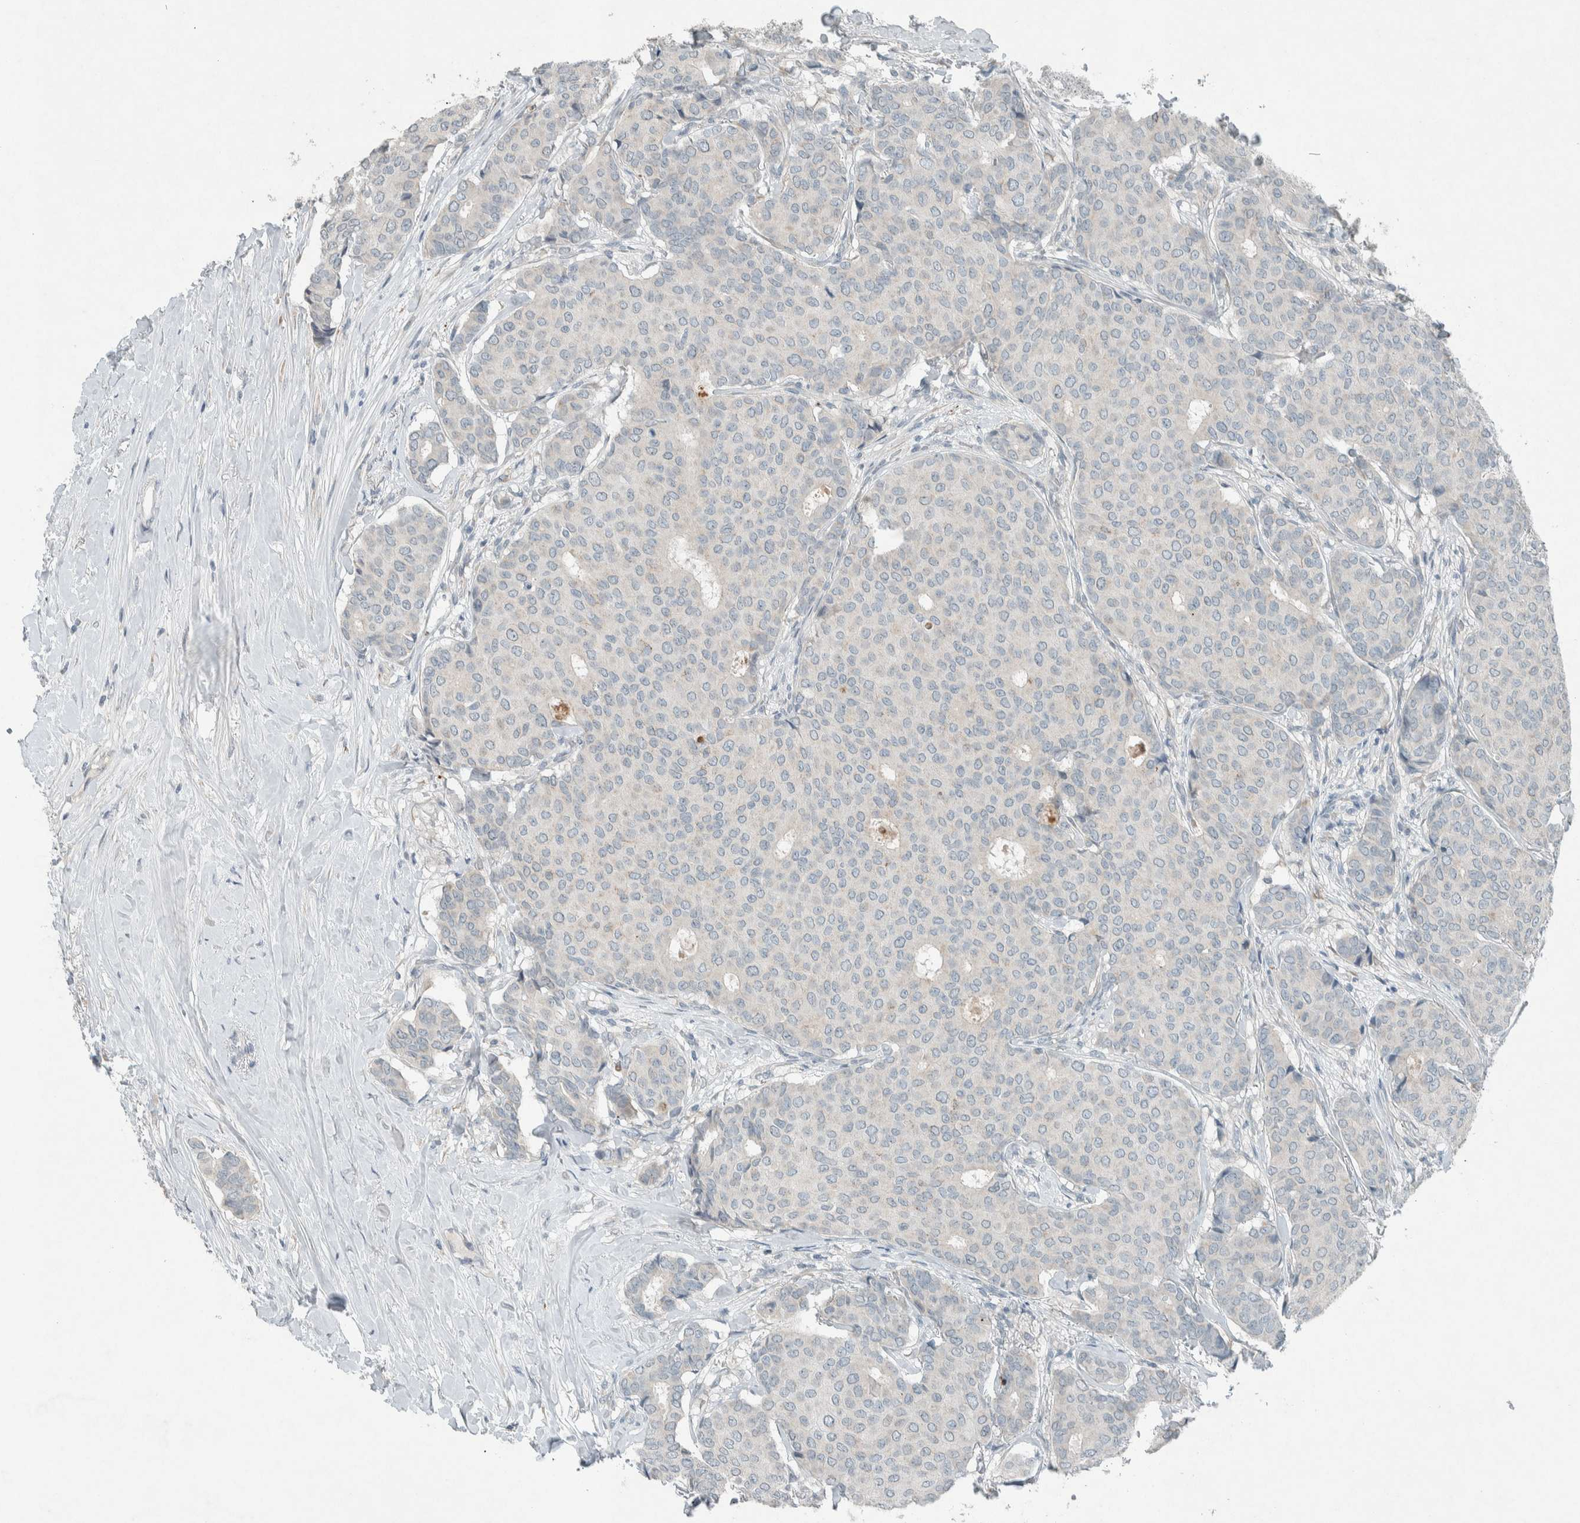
{"staining": {"intensity": "negative", "quantity": "none", "location": "none"}, "tissue": "breast cancer", "cell_type": "Tumor cells", "image_type": "cancer", "snomed": [{"axis": "morphology", "description": "Duct carcinoma"}, {"axis": "topography", "description": "Breast"}], "caption": "High magnification brightfield microscopy of breast cancer (infiltrating ductal carcinoma) stained with DAB (3,3'-diaminobenzidine) (brown) and counterstained with hematoxylin (blue): tumor cells show no significant expression. (Immunohistochemistry, brightfield microscopy, high magnification).", "gene": "CERCAM", "patient": {"sex": "female", "age": 75}}